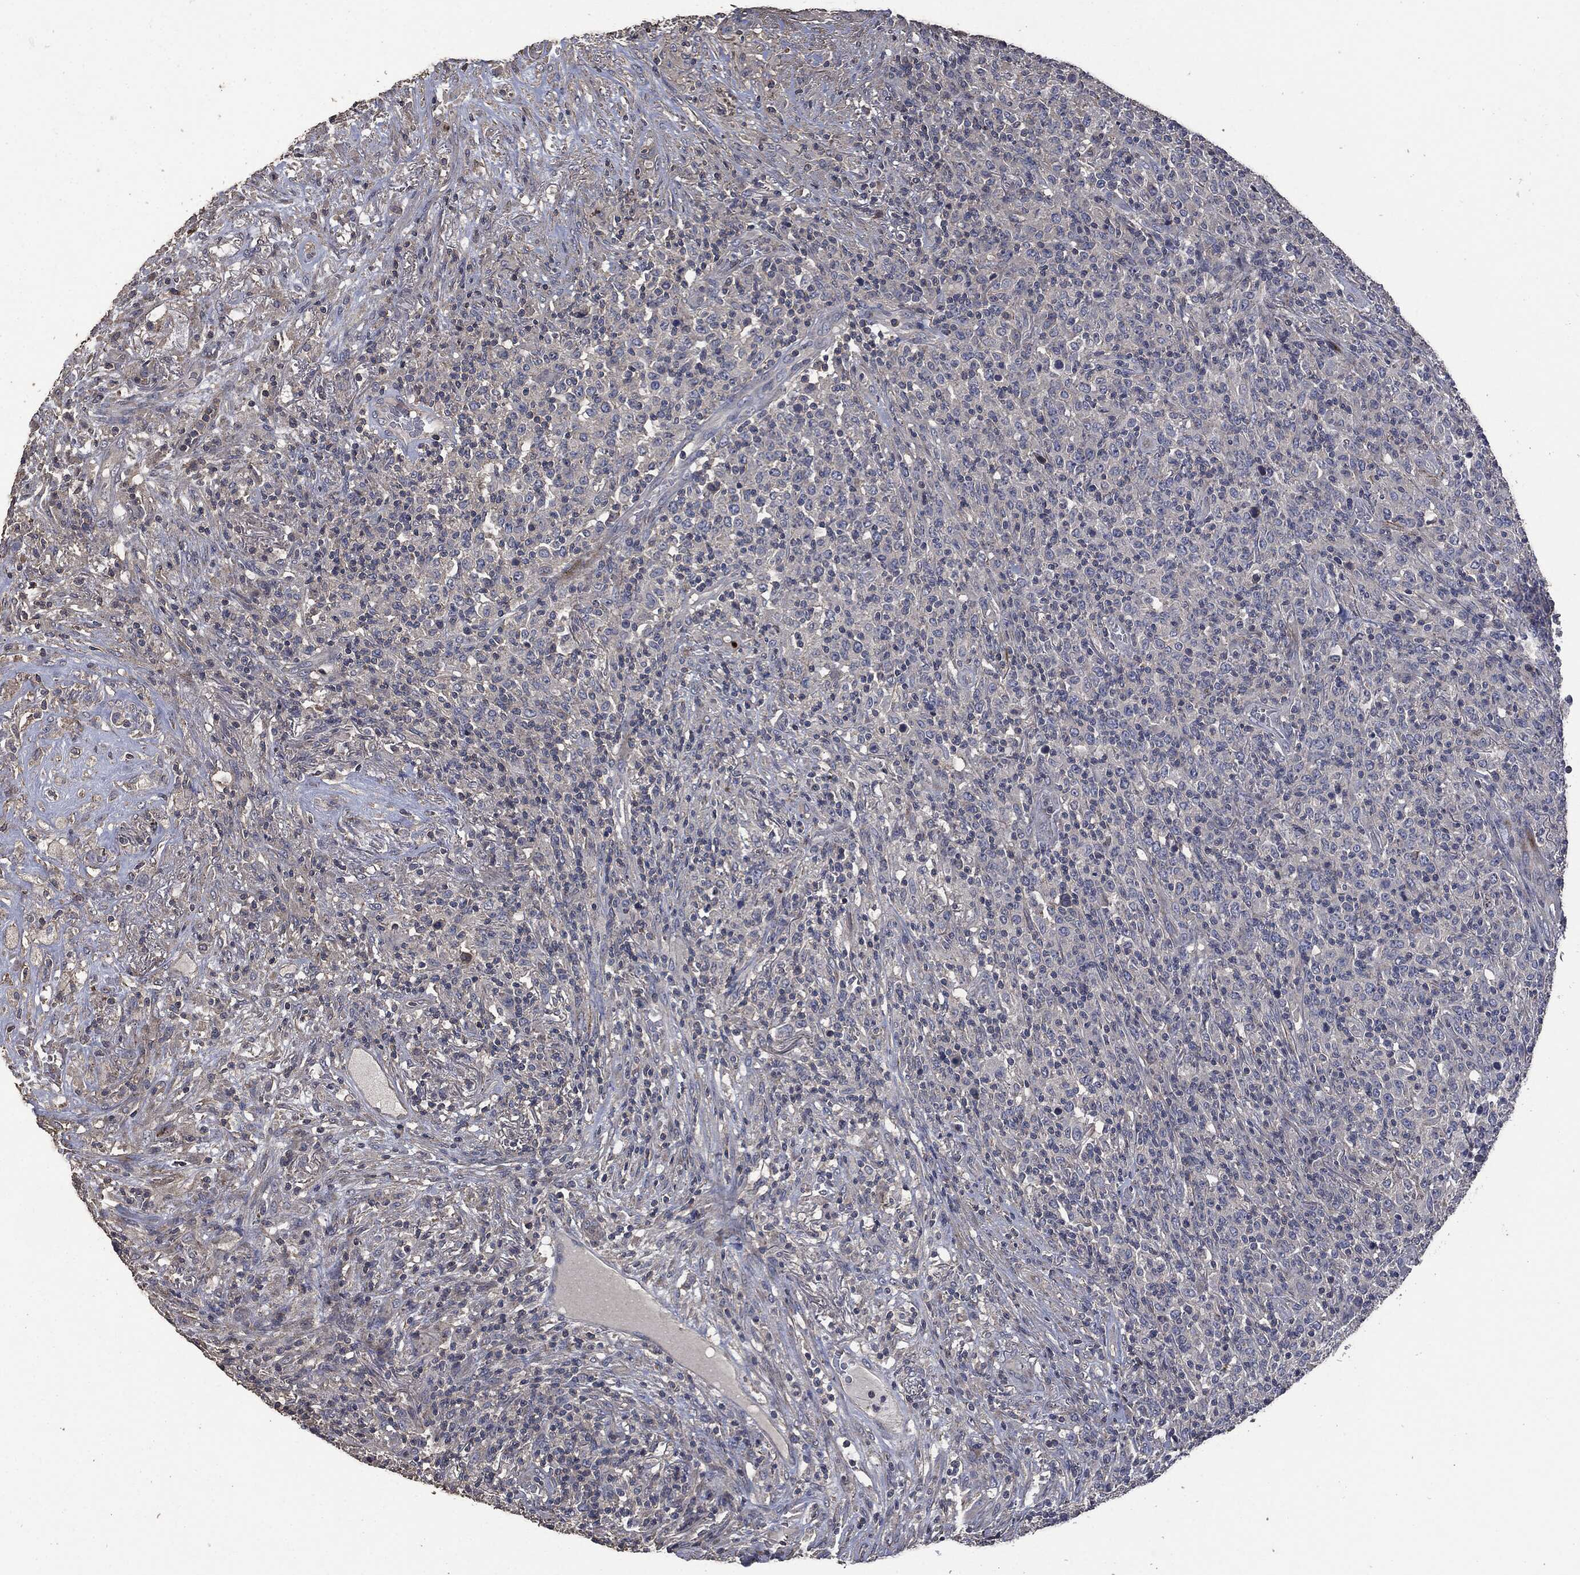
{"staining": {"intensity": "negative", "quantity": "none", "location": "none"}, "tissue": "lymphoma", "cell_type": "Tumor cells", "image_type": "cancer", "snomed": [{"axis": "morphology", "description": "Malignant lymphoma, non-Hodgkin's type, High grade"}, {"axis": "topography", "description": "Lung"}], "caption": "High power microscopy image of an IHC micrograph of malignant lymphoma, non-Hodgkin's type (high-grade), revealing no significant positivity in tumor cells.", "gene": "MSLN", "patient": {"sex": "male", "age": 79}}